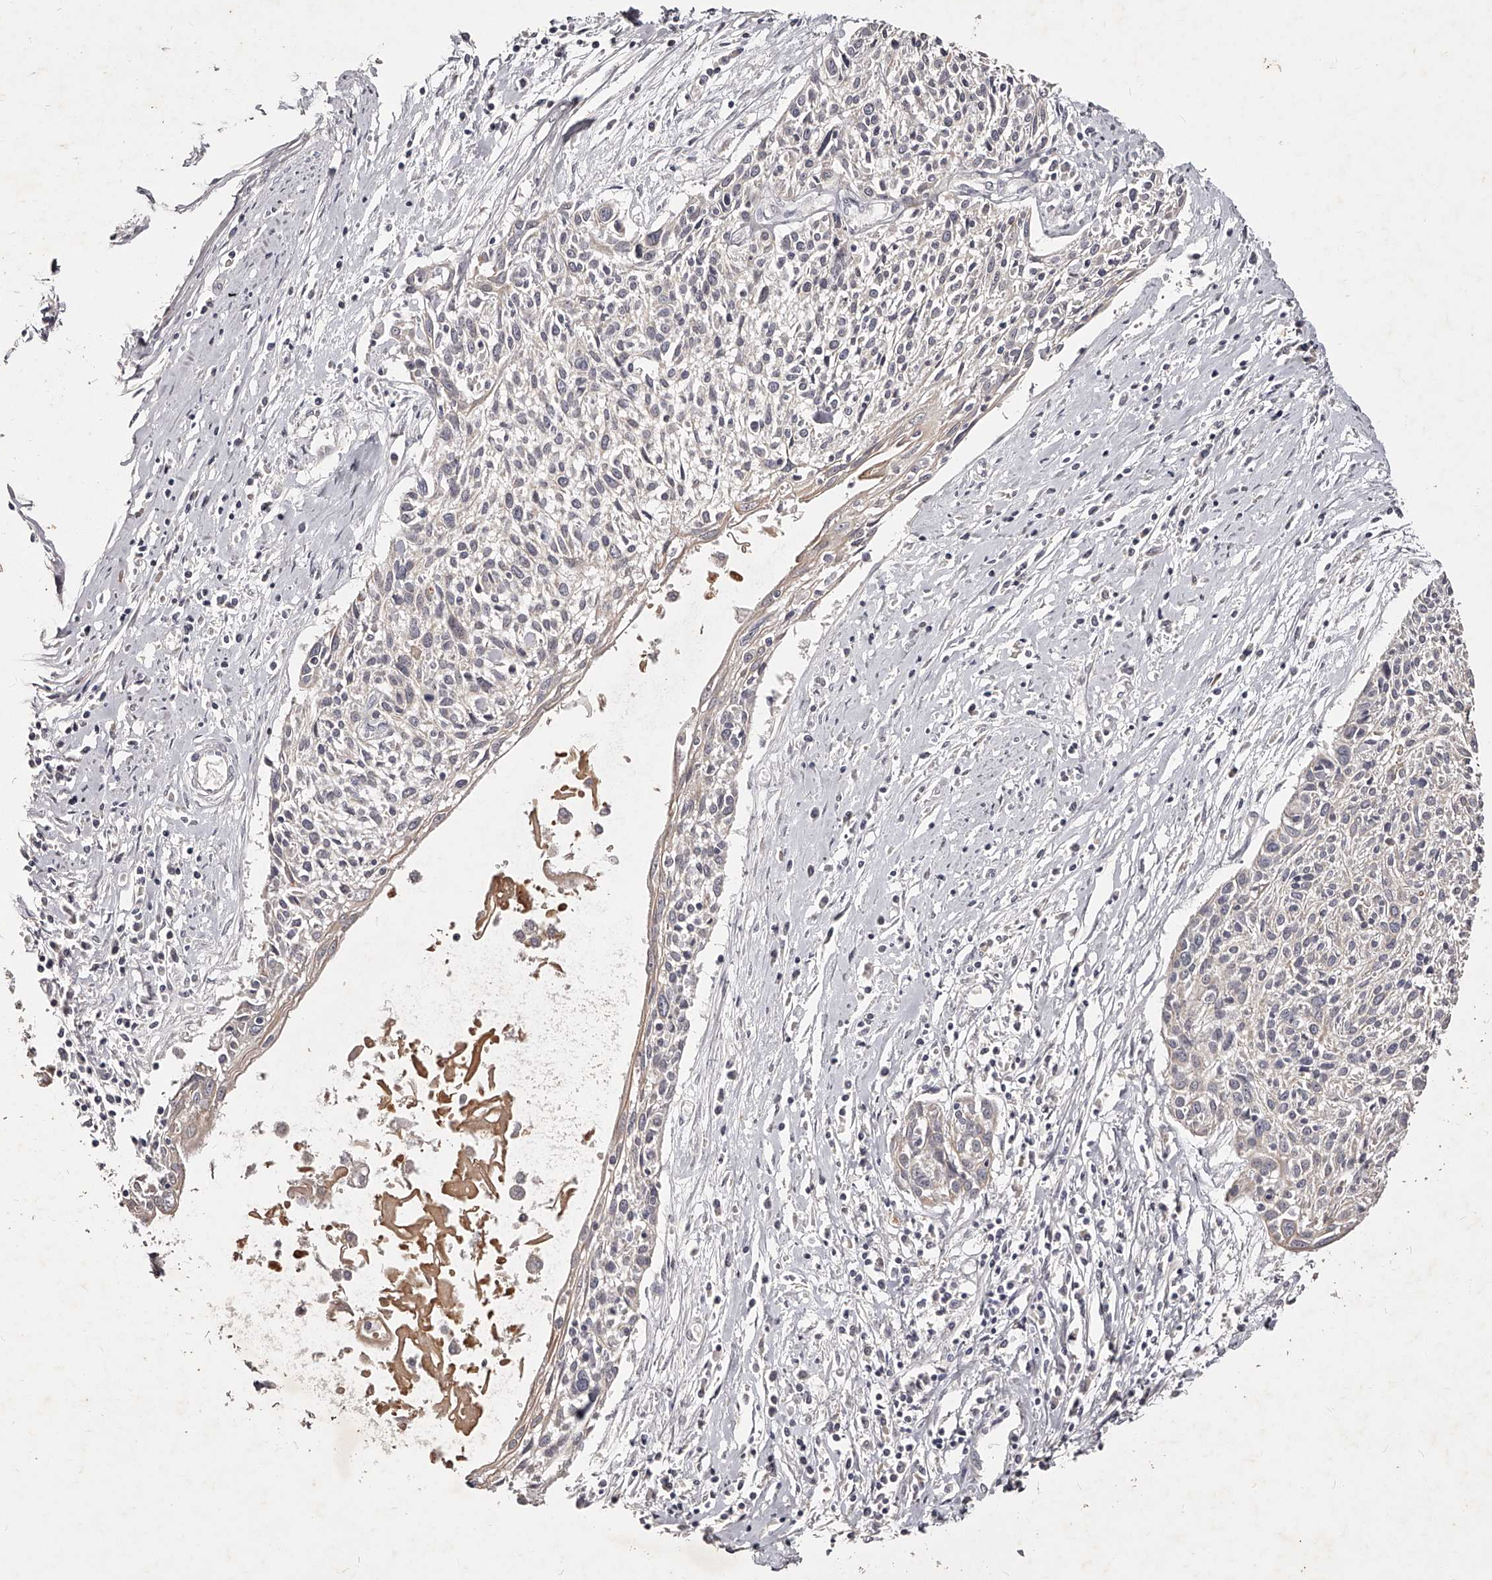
{"staining": {"intensity": "negative", "quantity": "none", "location": "none"}, "tissue": "cervical cancer", "cell_type": "Tumor cells", "image_type": "cancer", "snomed": [{"axis": "morphology", "description": "Squamous cell carcinoma, NOS"}, {"axis": "topography", "description": "Cervix"}], "caption": "The IHC histopathology image has no significant staining in tumor cells of cervical cancer tissue.", "gene": "PHACTR1", "patient": {"sex": "female", "age": 51}}